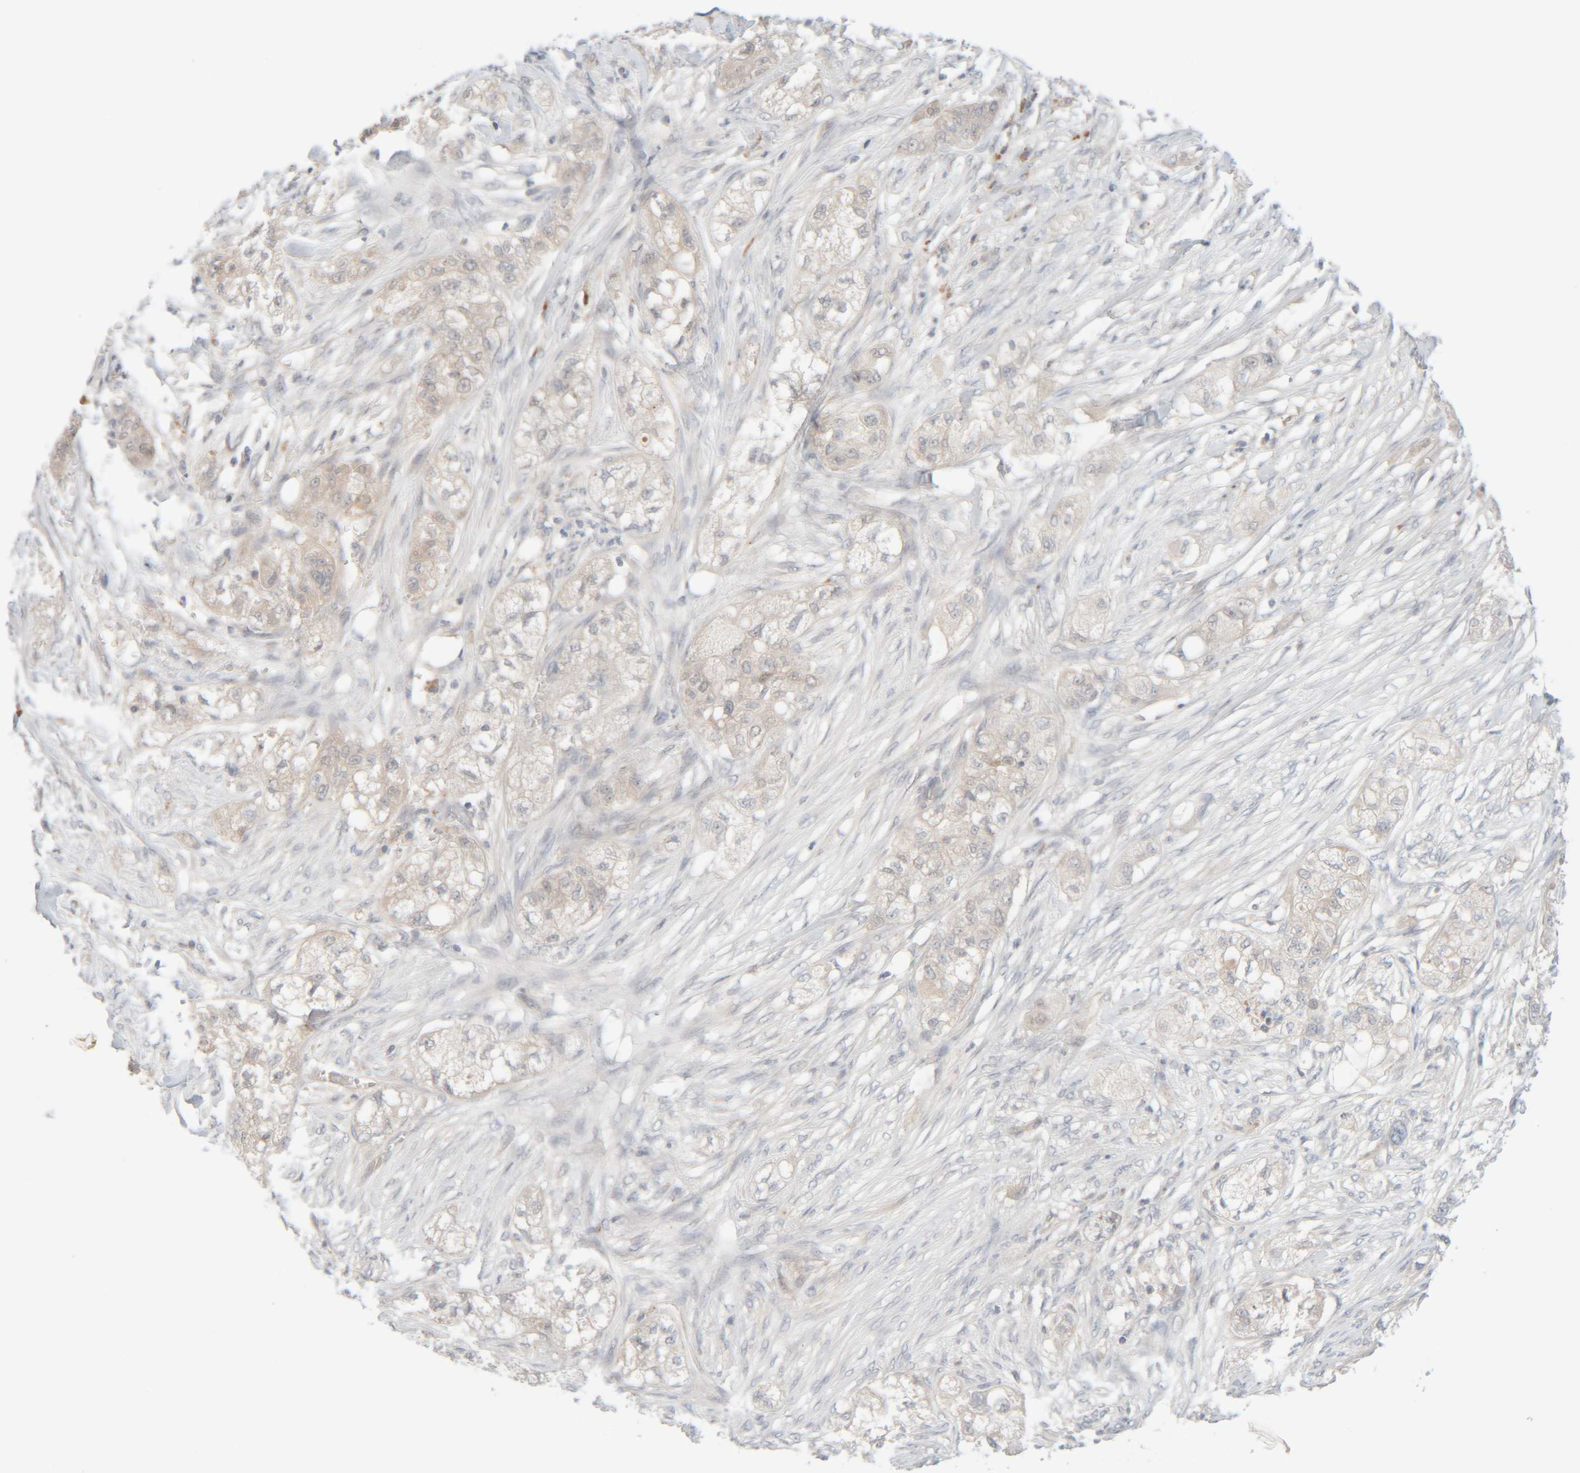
{"staining": {"intensity": "negative", "quantity": "none", "location": "none"}, "tissue": "pancreatic cancer", "cell_type": "Tumor cells", "image_type": "cancer", "snomed": [{"axis": "morphology", "description": "Adenocarcinoma, NOS"}, {"axis": "topography", "description": "Pancreas"}], "caption": "This is an immunohistochemistry (IHC) photomicrograph of adenocarcinoma (pancreatic). There is no staining in tumor cells.", "gene": "CHKA", "patient": {"sex": "female", "age": 78}}